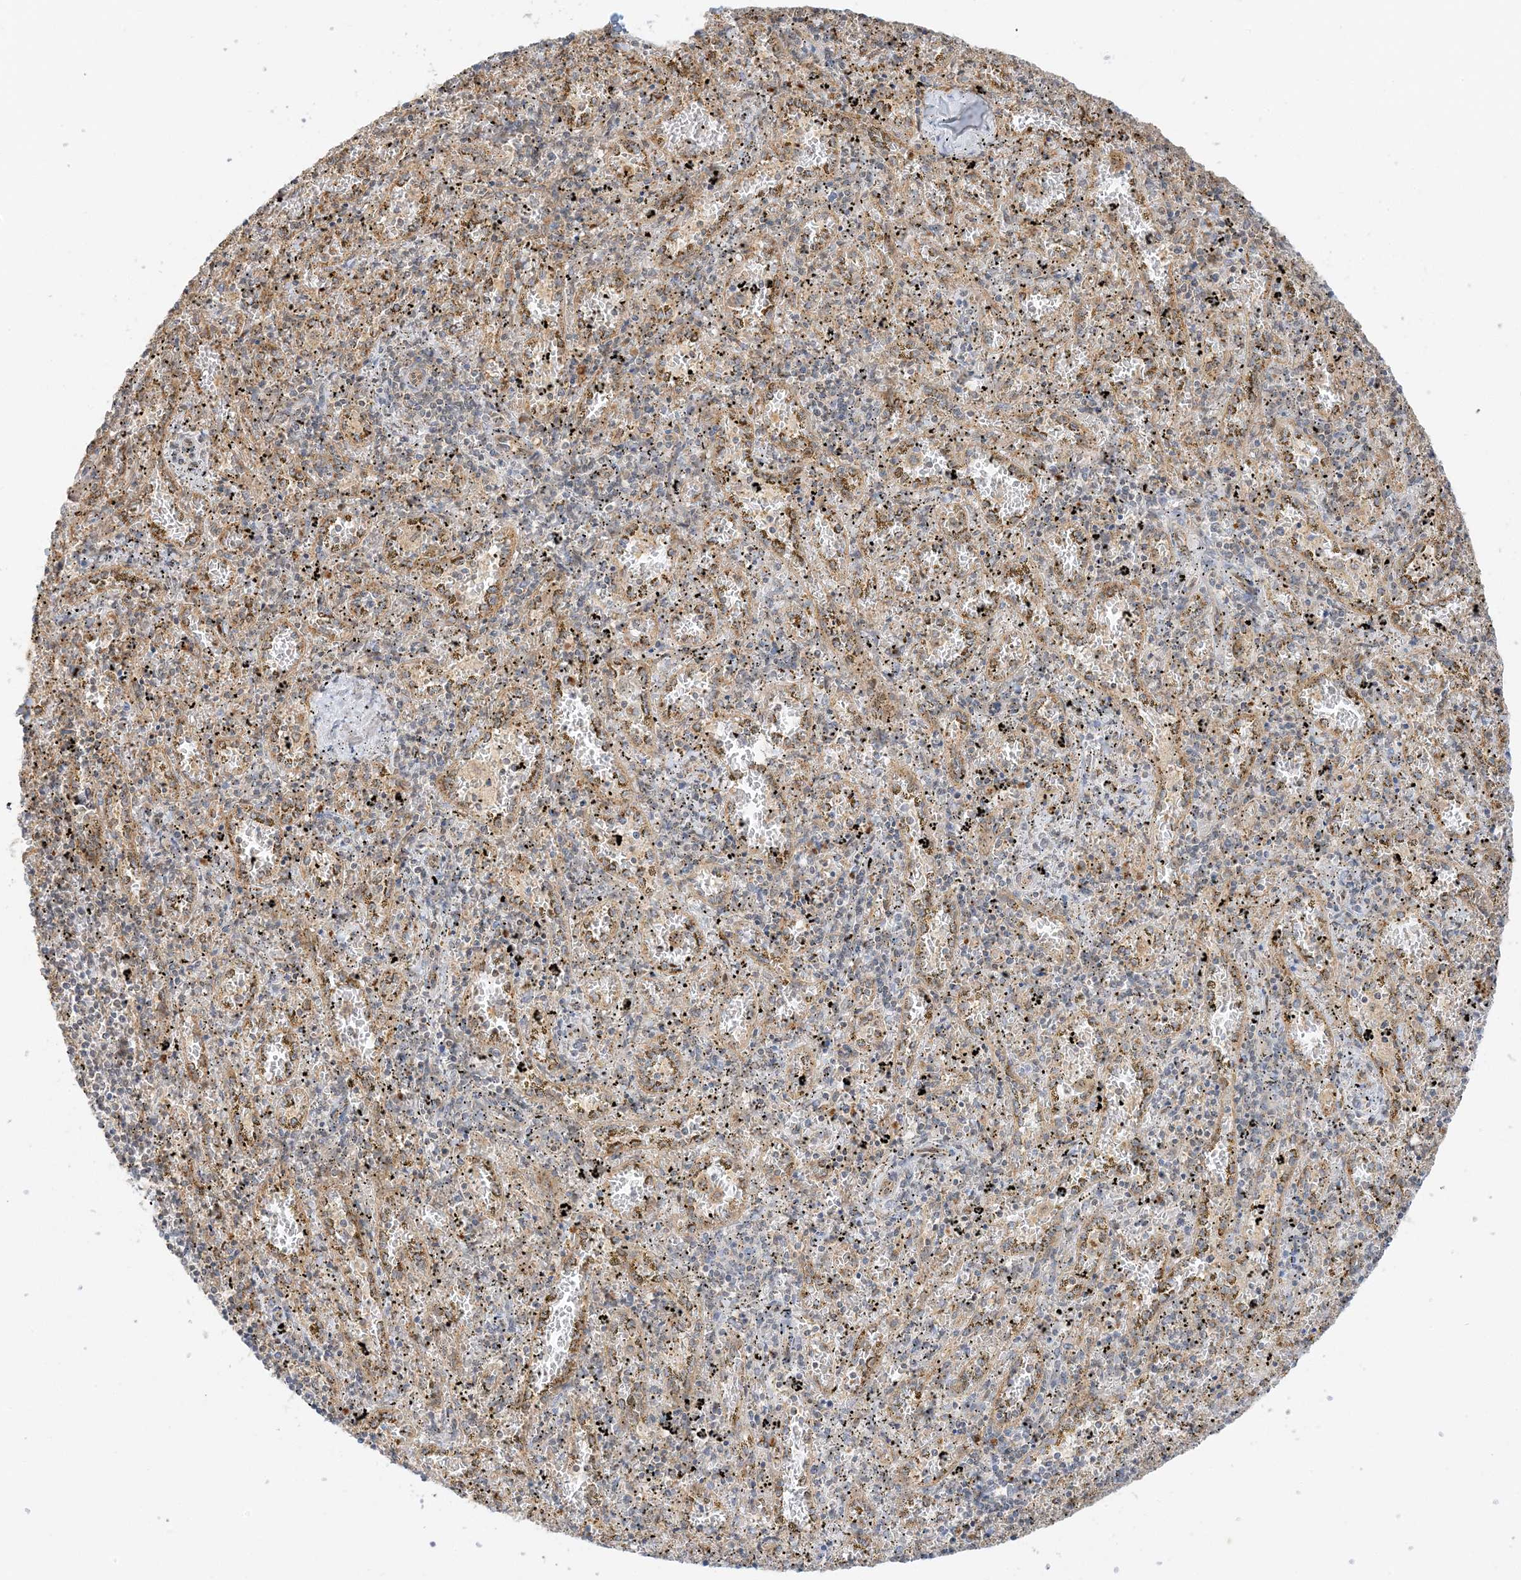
{"staining": {"intensity": "weak", "quantity": "25%-75%", "location": "cytoplasmic/membranous"}, "tissue": "spleen", "cell_type": "Cells in red pulp", "image_type": "normal", "snomed": [{"axis": "morphology", "description": "Normal tissue, NOS"}, {"axis": "topography", "description": "Spleen"}], "caption": "Immunohistochemistry (IHC) (DAB (3,3'-diaminobenzidine)) staining of unremarkable spleen exhibits weak cytoplasmic/membranous protein expression in about 25%-75% of cells in red pulp. (IHC, brightfield microscopy, high magnification).", "gene": "UBAP2L", "patient": {"sex": "male", "age": 11}}